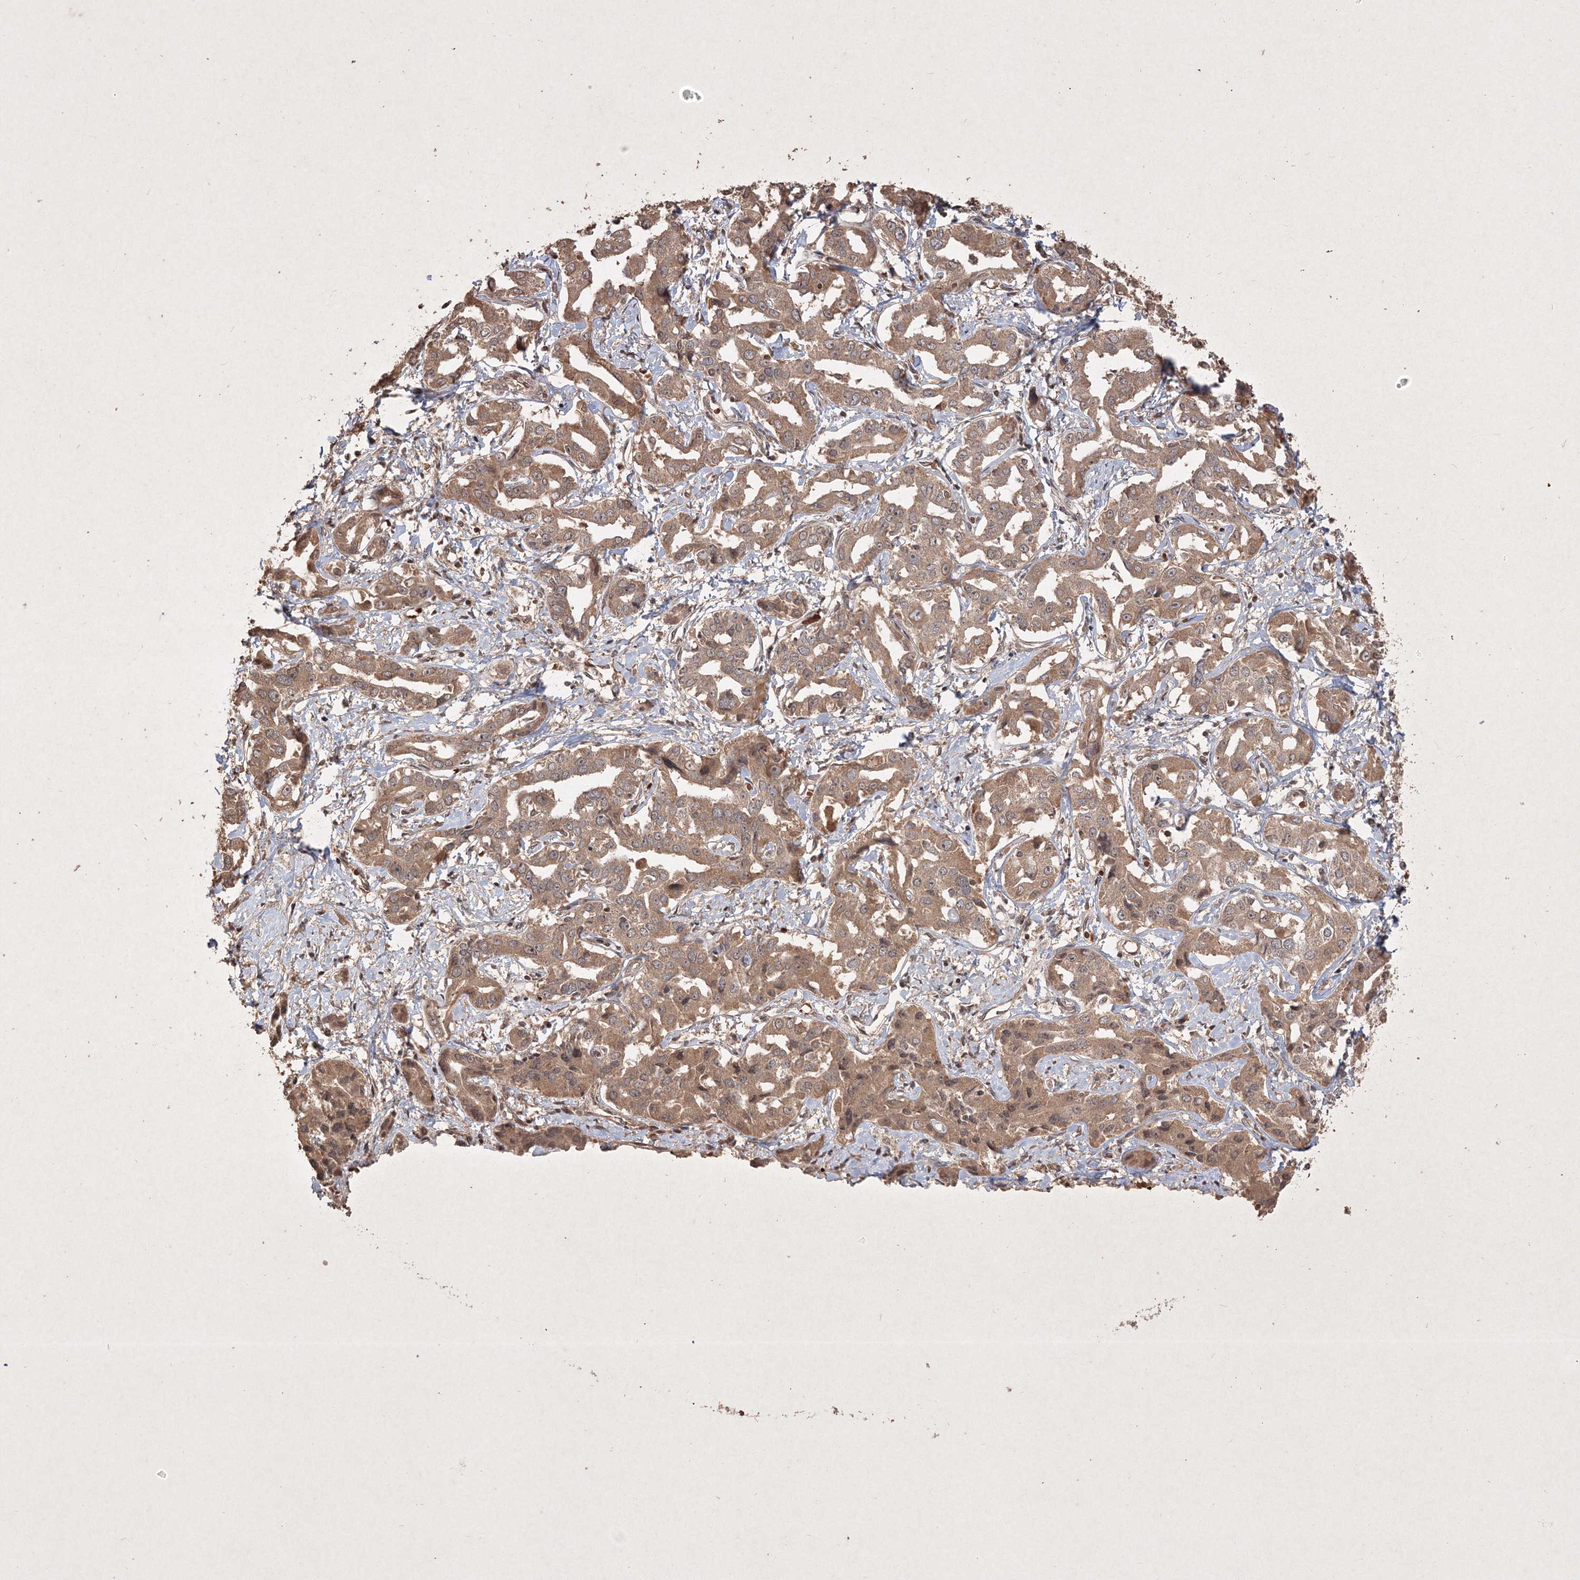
{"staining": {"intensity": "moderate", "quantity": ">75%", "location": "cytoplasmic/membranous"}, "tissue": "liver cancer", "cell_type": "Tumor cells", "image_type": "cancer", "snomed": [{"axis": "morphology", "description": "Cholangiocarcinoma"}, {"axis": "topography", "description": "Liver"}], "caption": "Approximately >75% of tumor cells in human cholangiocarcinoma (liver) show moderate cytoplasmic/membranous protein positivity as visualized by brown immunohistochemical staining.", "gene": "PELI3", "patient": {"sex": "male", "age": 59}}